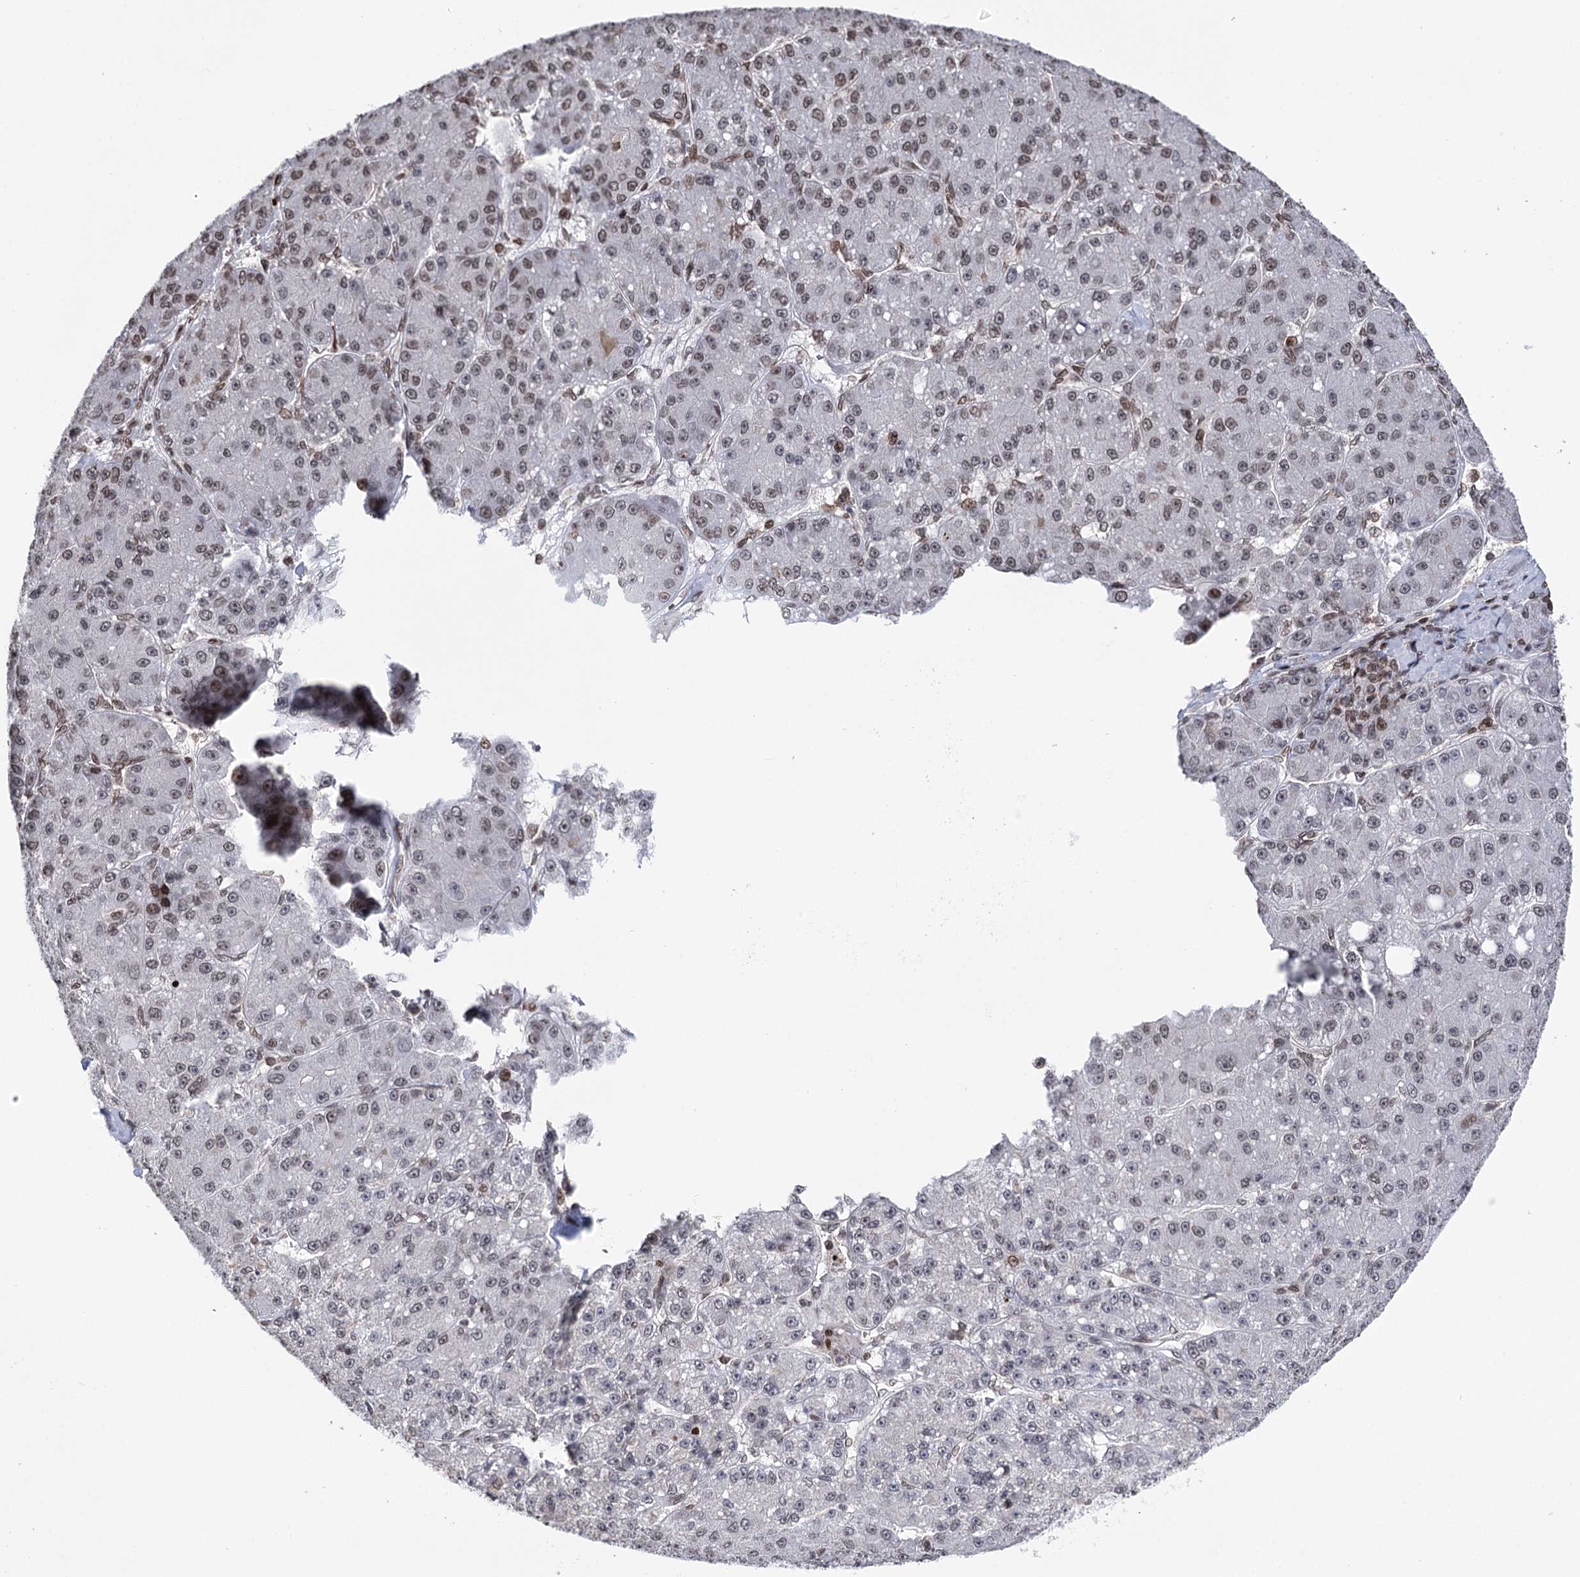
{"staining": {"intensity": "weak", "quantity": "25%-75%", "location": "nuclear"}, "tissue": "liver cancer", "cell_type": "Tumor cells", "image_type": "cancer", "snomed": [{"axis": "morphology", "description": "Carcinoma, Hepatocellular, NOS"}, {"axis": "topography", "description": "Liver"}], "caption": "Human liver cancer (hepatocellular carcinoma) stained with a brown dye shows weak nuclear positive positivity in approximately 25%-75% of tumor cells.", "gene": "CCDC77", "patient": {"sex": "male", "age": 67}}